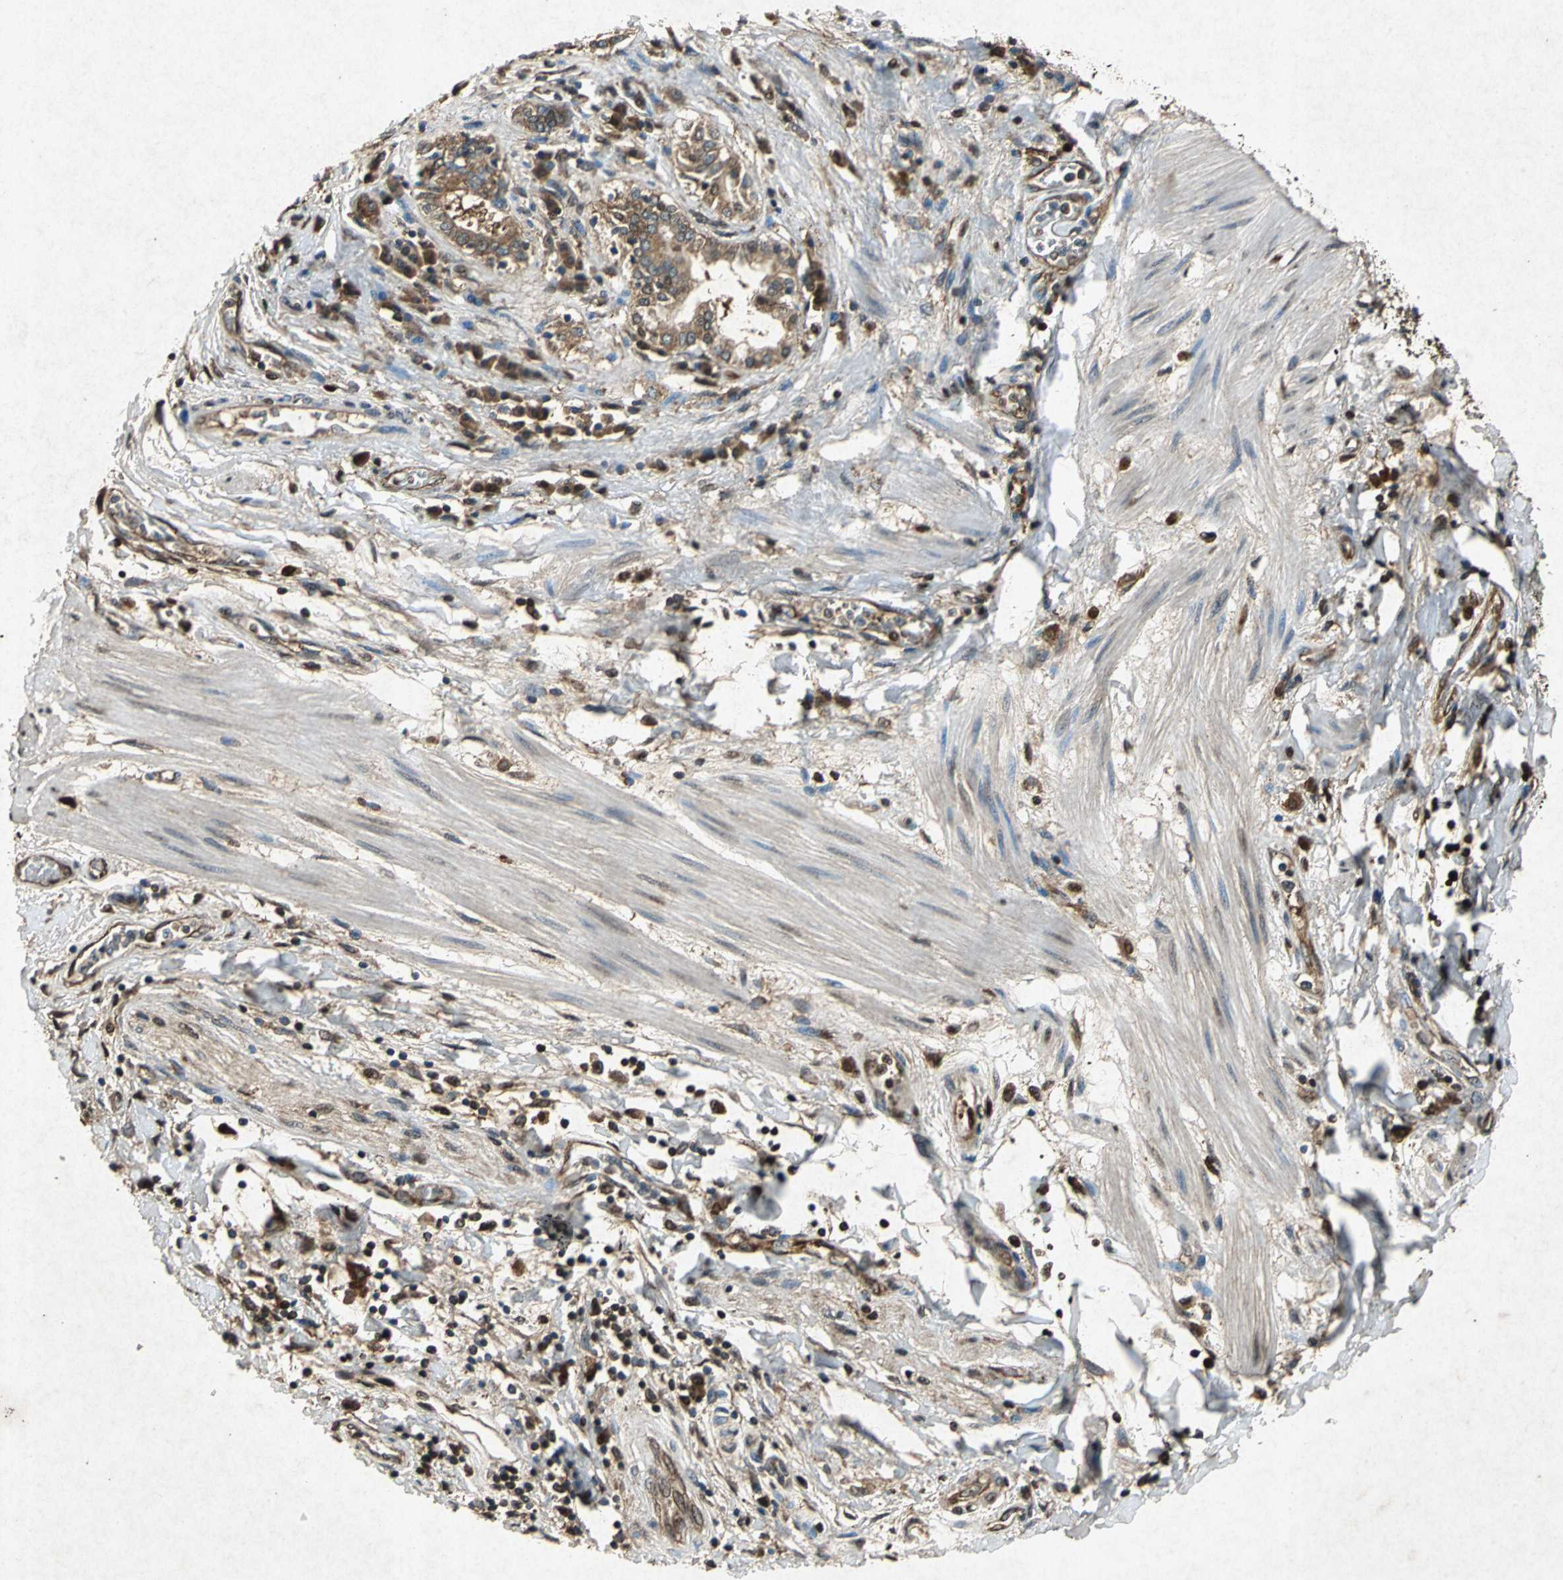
{"staining": {"intensity": "moderate", "quantity": ">75%", "location": "cytoplasmic/membranous"}, "tissue": "pancreatic cancer", "cell_type": "Tumor cells", "image_type": "cancer", "snomed": [{"axis": "morphology", "description": "Adenocarcinoma, NOS"}, {"axis": "topography", "description": "Pancreas"}], "caption": "Tumor cells show medium levels of moderate cytoplasmic/membranous expression in about >75% of cells in adenocarcinoma (pancreatic).", "gene": "HSP90AB1", "patient": {"sex": "female", "age": 48}}